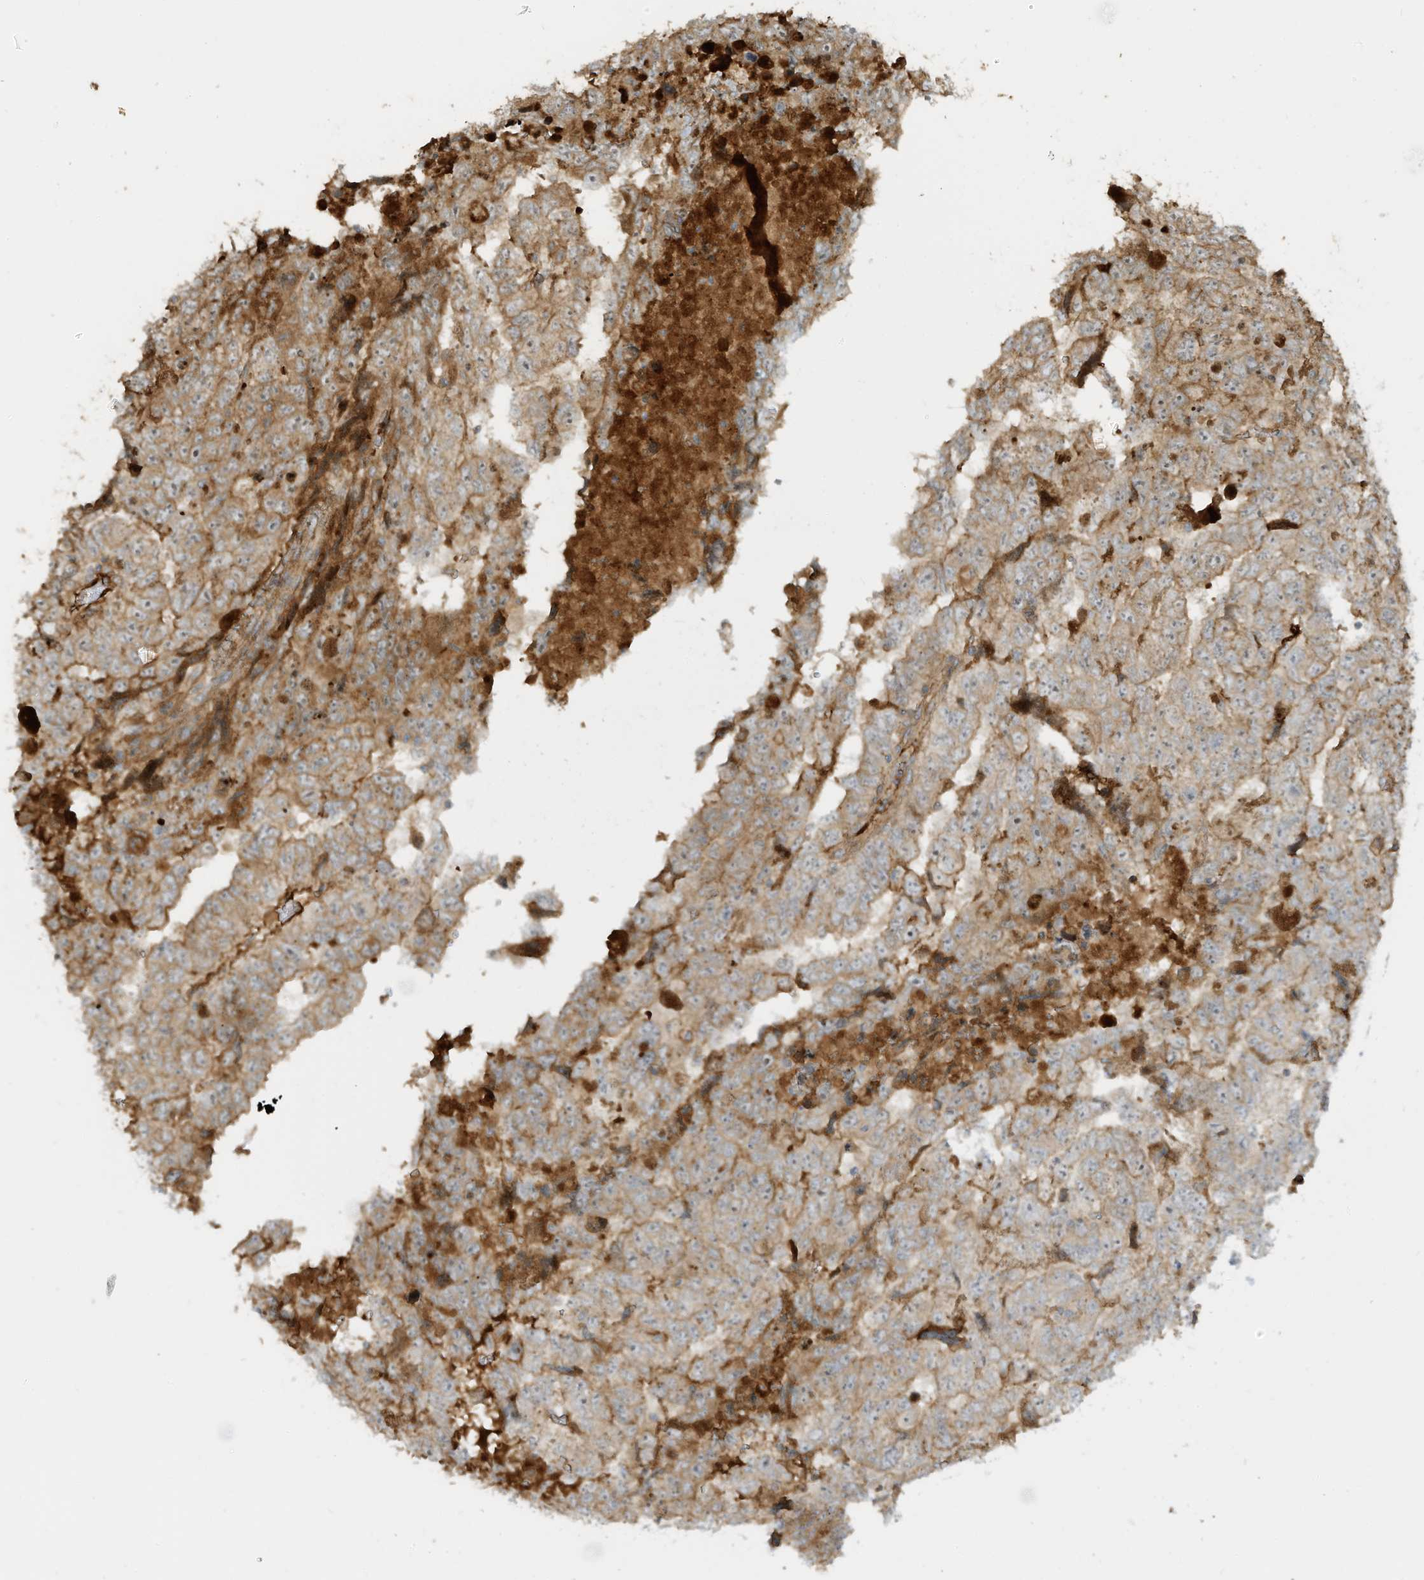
{"staining": {"intensity": "moderate", "quantity": ">75%", "location": "cytoplasmic/membranous"}, "tissue": "testis cancer", "cell_type": "Tumor cells", "image_type": "cancer", "snomed": [{"axis": "morphology", "description": "Carcinoma, Embryonal, NOS"}, {"axis": "topography", "description": "Testis"}], "caption": "DAB immunohistochemical staining of human embryonal carcinoma (testis) demonstrates moderate cytoplasmic/membranous protein expression in about >75% of tumor cells. The staining was performed using DAB, with brown indicating positive protein expression. Nuclei are stained blue with hematoxylin.", "gene": "ENTR1", "patient": {"sex": "male", "age": 36}}